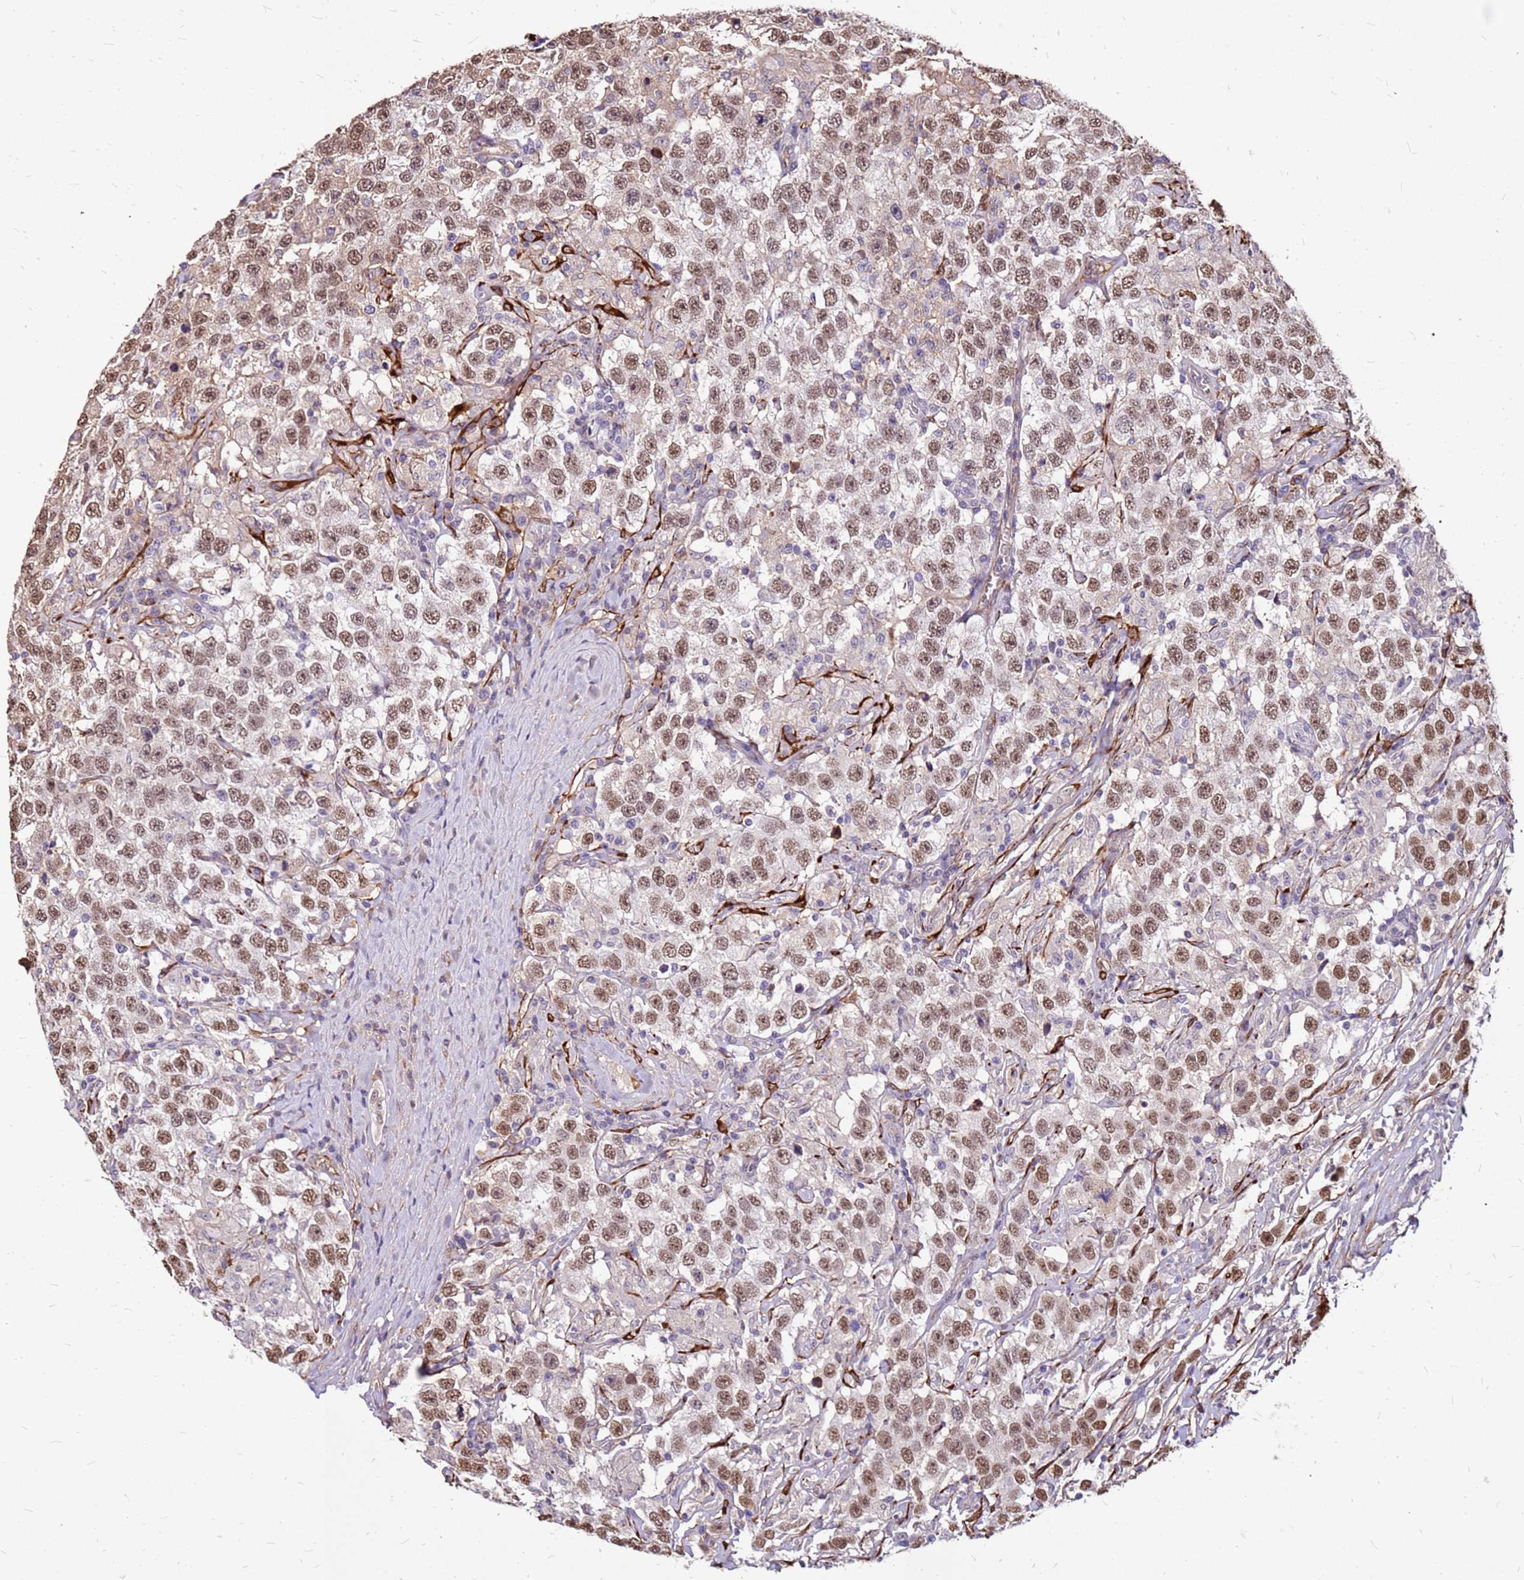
{"staining": {"intensity": "moderate", "quantity": ">75%", "location": "nuclear"}, "tissue": "testis cancer", "cell_type": "Tumor cells", "image_type": "cancer", "snomed": [{"axis": "morphology", "description": "Seminoma, NOS"}, {"axis": "topography", "description": "Testis"}], "caption": "Testis cancer (seminoma) stained with immunohistochemistry (IHC) exhibits moderate nuclear expression in about >75% of tumor cells. (DAB (3,3'-diaminobenzidine) IHC with brightfield microscopy, high magnification).", "gene": "ALDH1A3", "patient": {"sex": "male", "age": 41}}